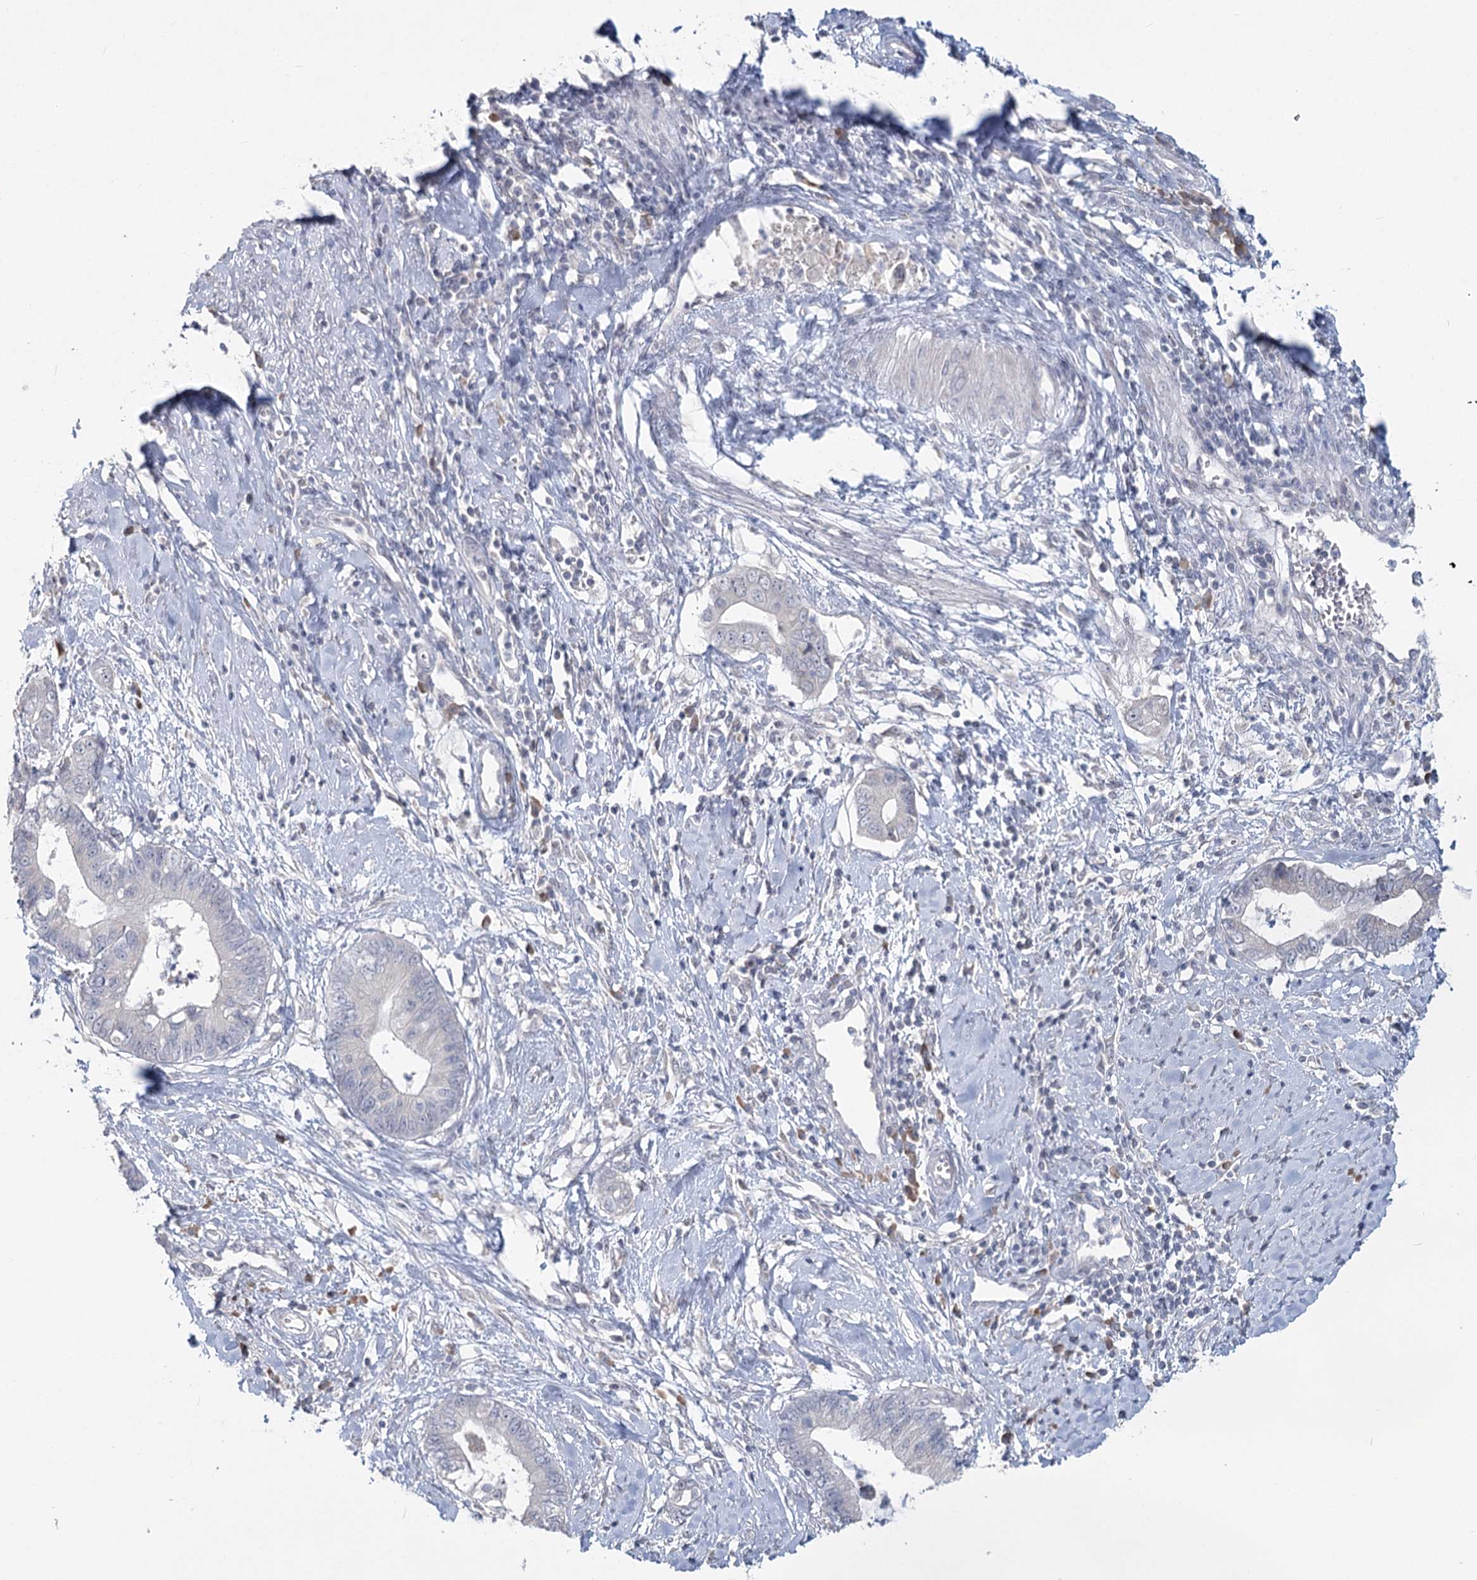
{"staining": {"intensity": "negative", "quantity": "none", "location": "none"}, "tissue": "cervical cancer", "cell_type": "Tumor cells", "image_type": "cancer", "snomed": [{"axis": "morphology", "description": "Adenocarcinoma, NOS"}, {"axis": "topography", "description": "Cervix"}], "caption": "Tumor cells show no significant protein staining in cervical cancer.", "gene": "SLC9A3", "patient": {"sex": "female", "age": 44}}